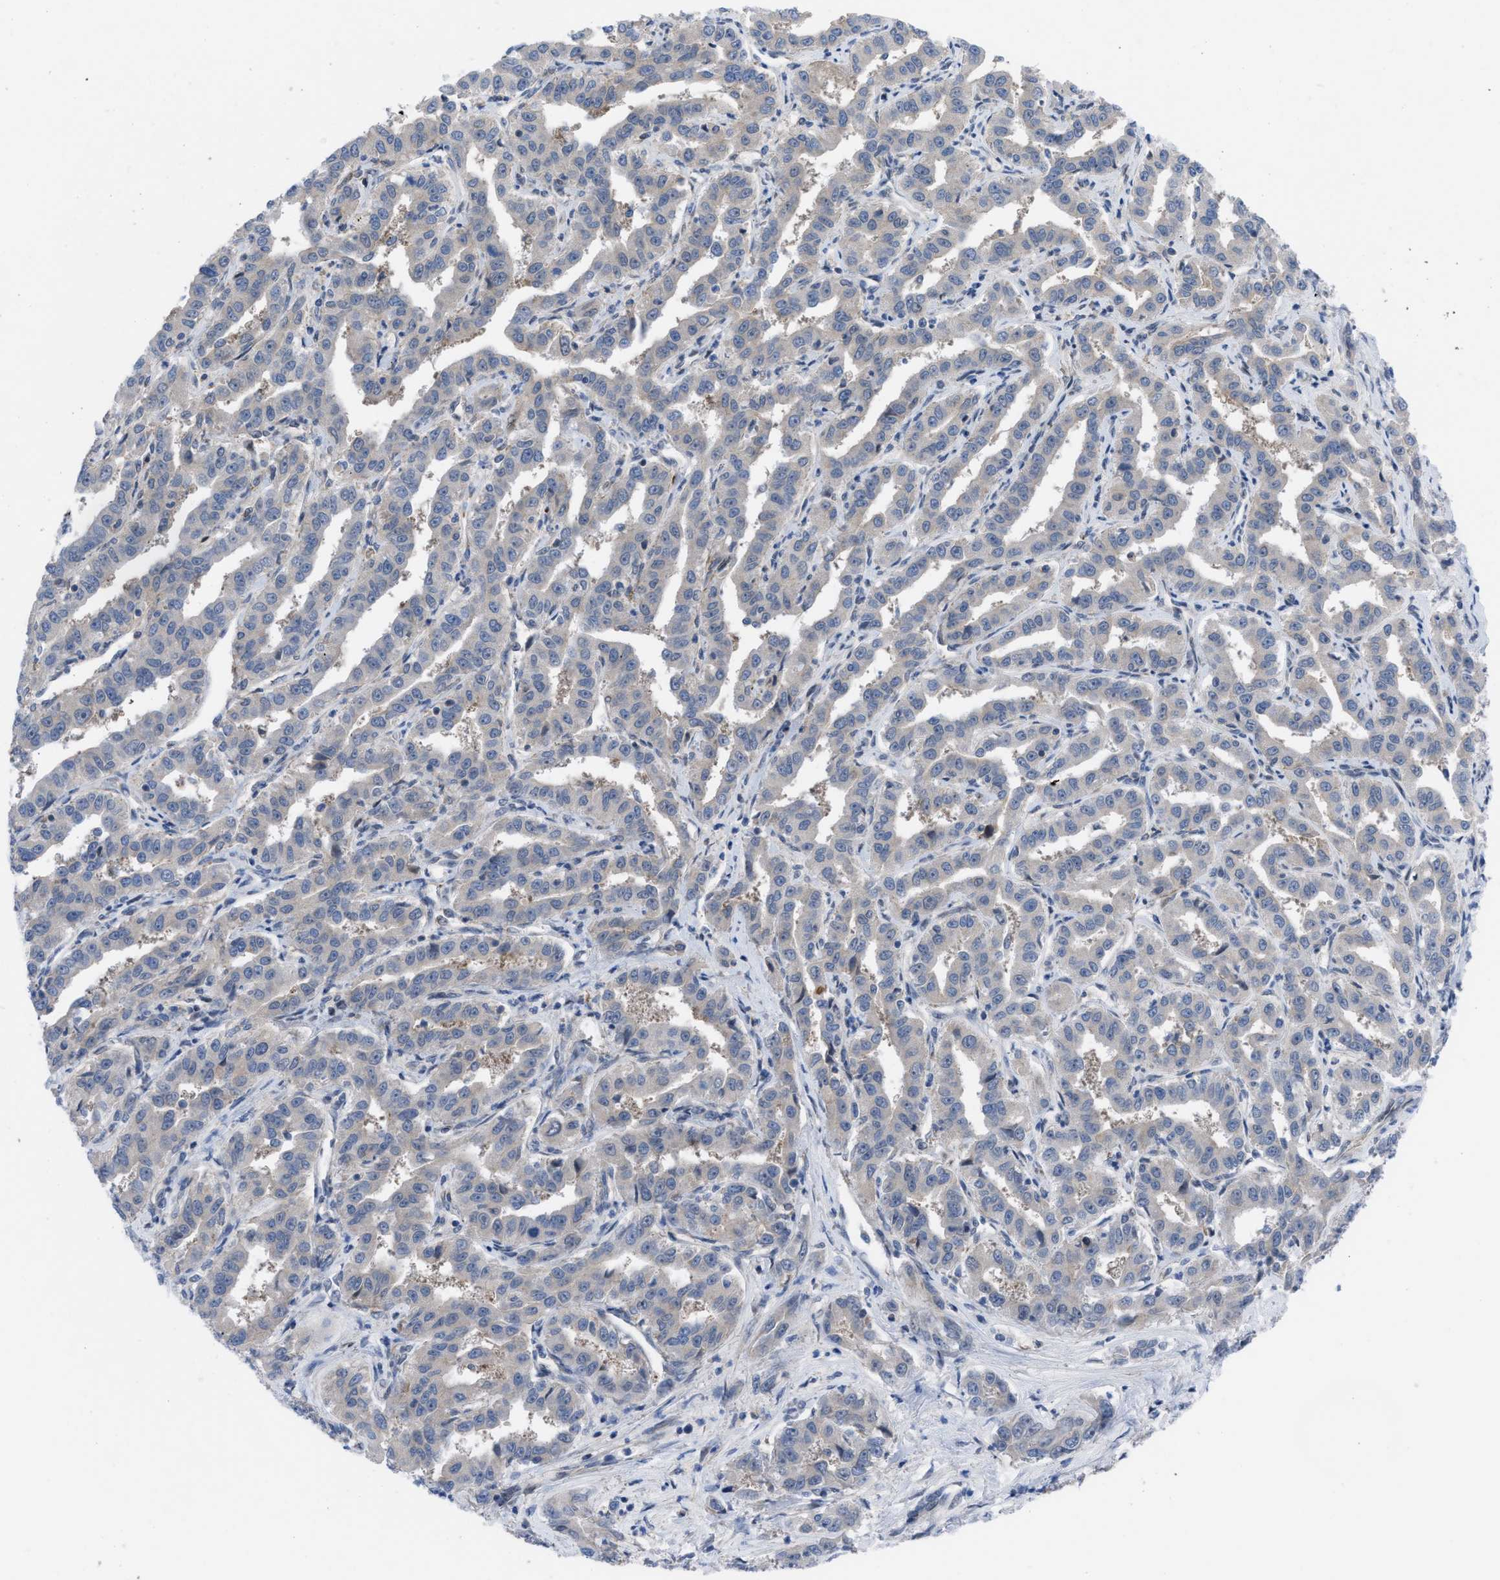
{"staining": {"intensity": "negative", "quantity": "none", "location": "none"}, "tissue": "liver cancer", "cell_type": "Tumor cells", "image_type": "cancer", "snomed": [{"axis": "morphology", "description": "Cholangiocarcinoma"}, {"axis": "topography", "description": "Liver"}], "caption": "This photomicrograph is of liver cholangiocarcinoma stained with IHC to label a protein in brown with the nuclei are counter-stained blue. There is no expression in tumor cells.", "gene": "IL17RE", "patient": {"sex": "male", "age": 59}}